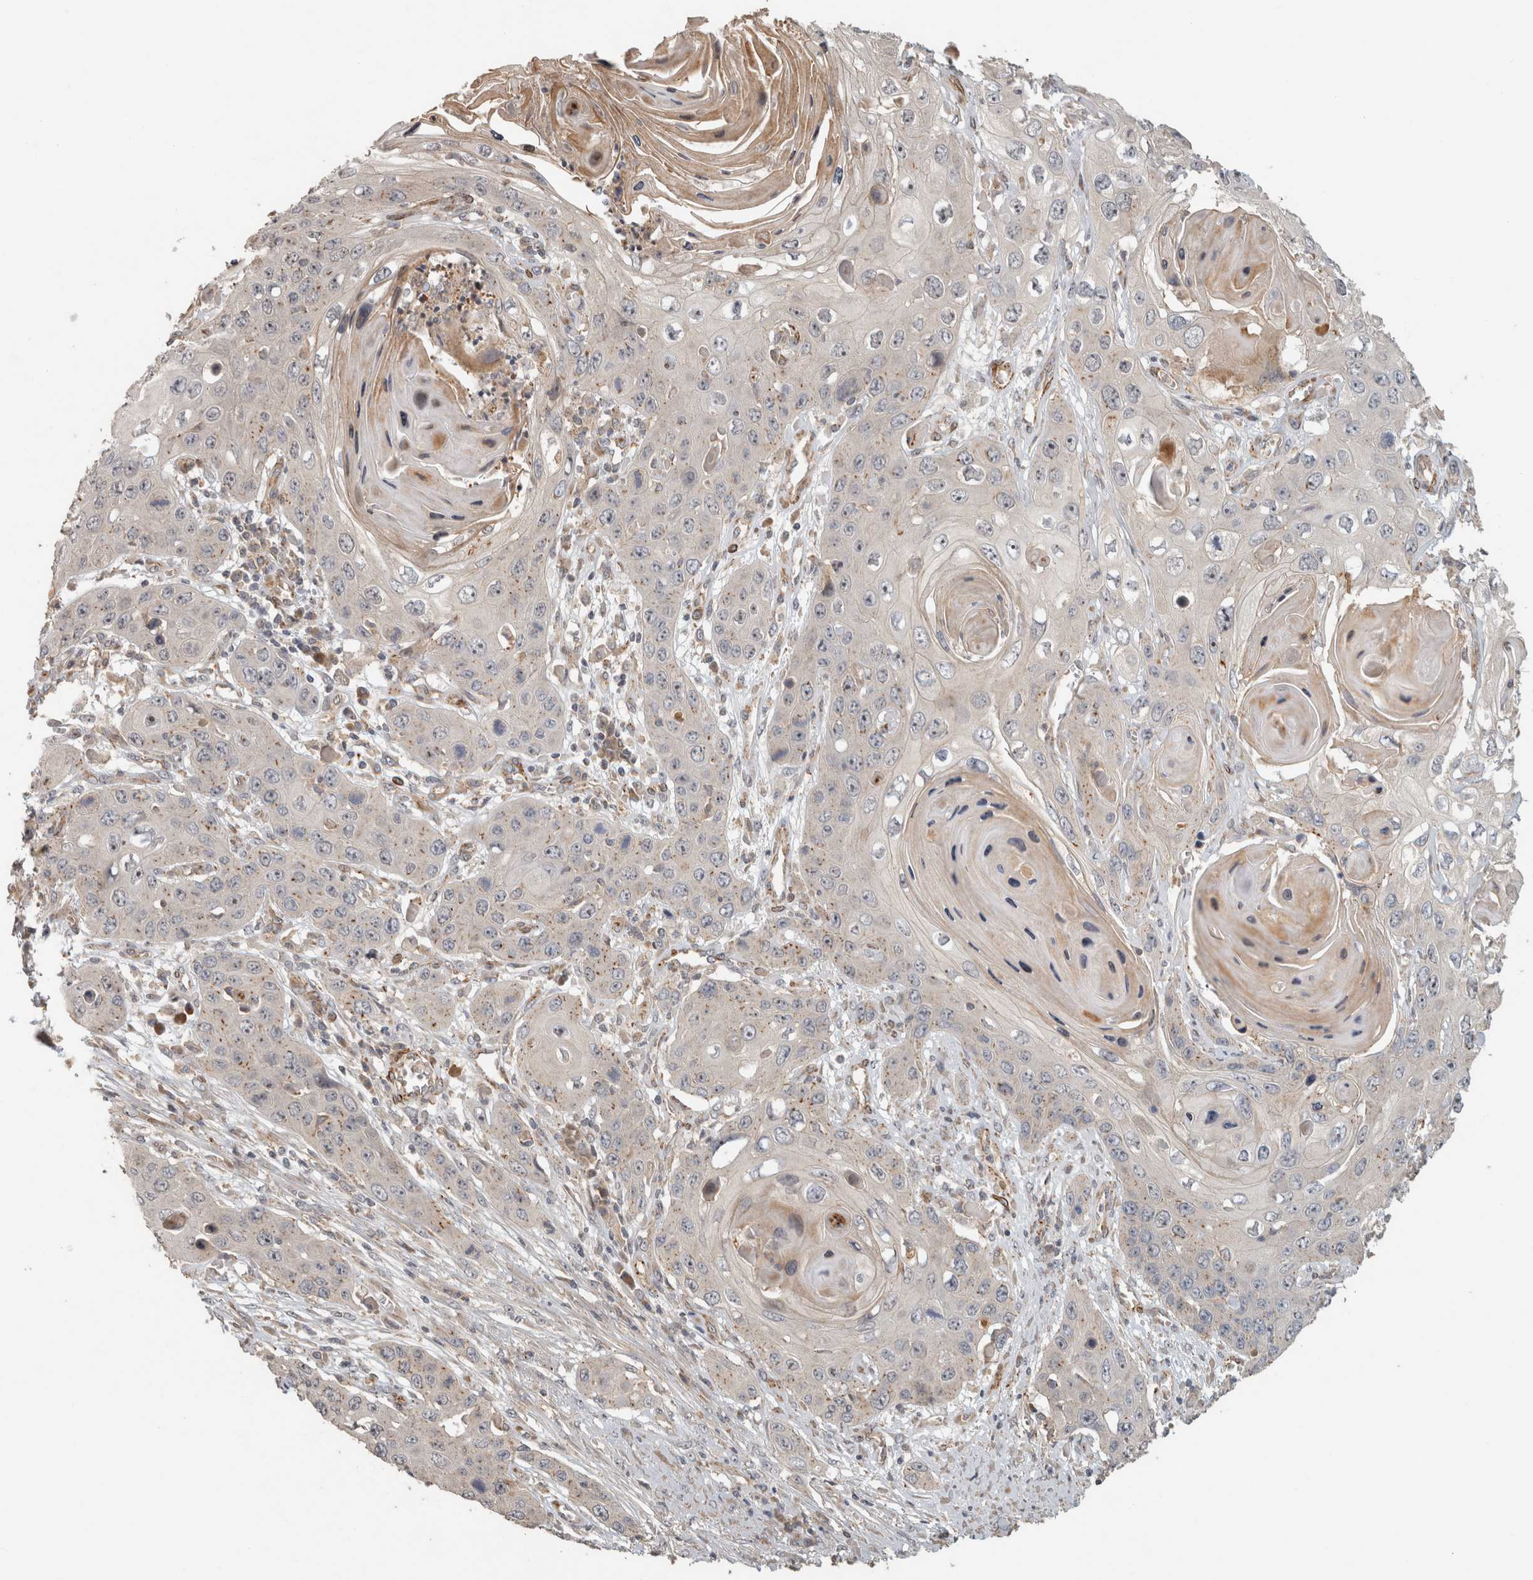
{"staining": {"intensity": "weak", "quantity": "25%-75%", "location": "cytoplasmic/membranous"}, "tissue": "skin cancer", "cell_type": "Tumor cells", "image_type": "cancer", "snomed": [{"axis": "morphology", "description": "Squamous cell carcinoma, NOS"}, {"axis": "topography", "description": "Skin"}], "caption": "This is a histology image of immunohistochemistry staining of skin cancer (squamous cell carcinoma), which shows weak positivity in the cytoplasmic/membranous of tumor cells.", "gene": "SIPA1L2", "patient": {"sex": "male", "age": 55}}